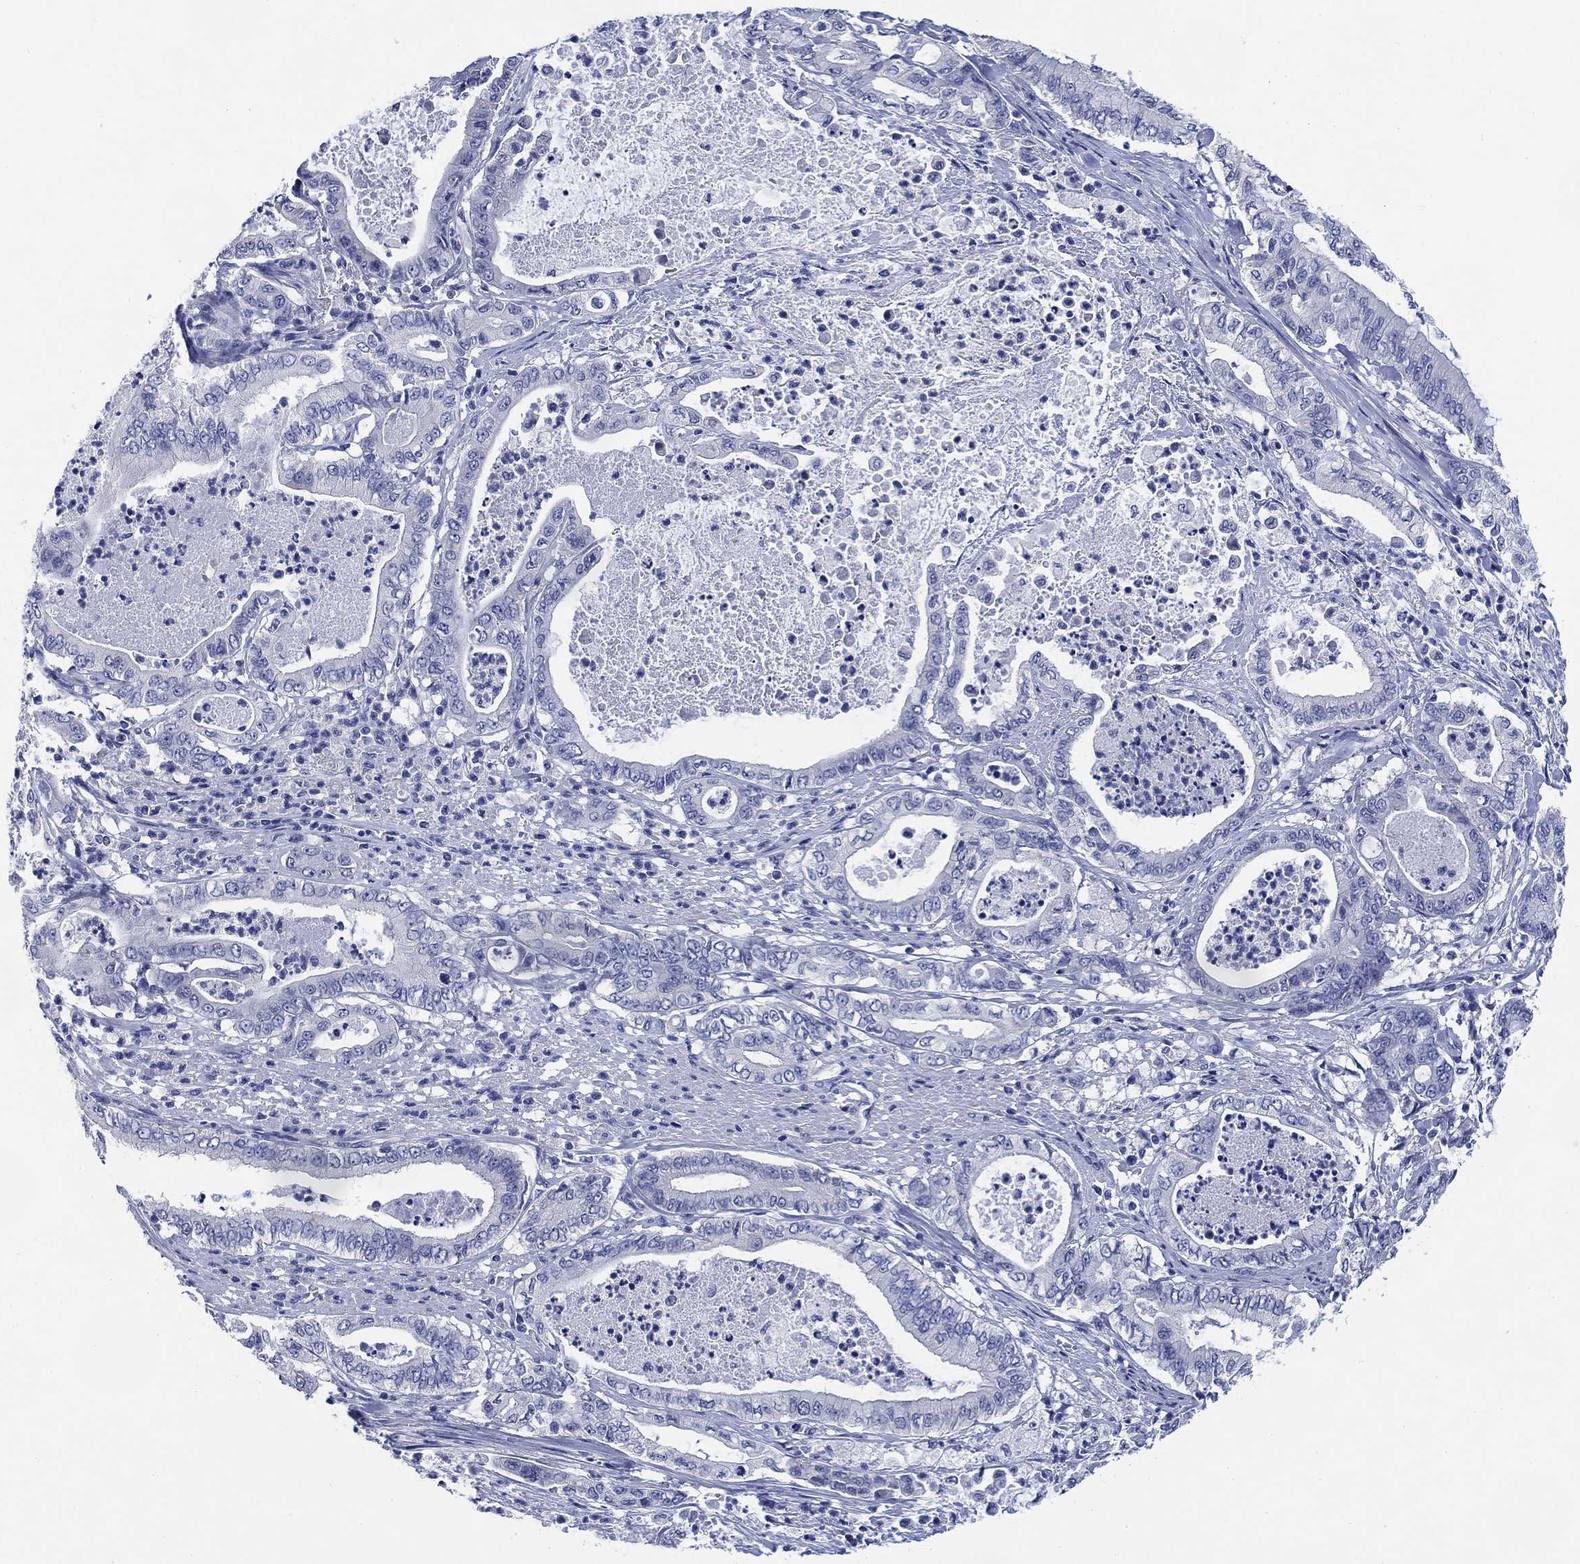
{"staining": {"intensity": "negative", "quantity": "none", "location": "none"}, "tissue": "pancreatic cancer", "cell_type": "Tumor cells", "image_type": "cancer", "snomed": [{"axis": "morphology", "description": "Adenocarcinoma, NOS"}, {"axis": "topography", "description": "Pancreas"}], "caption": "Human pancreatic cancer (adenocarcinoma) stained for a protein using IHC displays no staining in tumor cells.", "gene": "DAZL", "patient": {"sex": "male", "age": 71}}